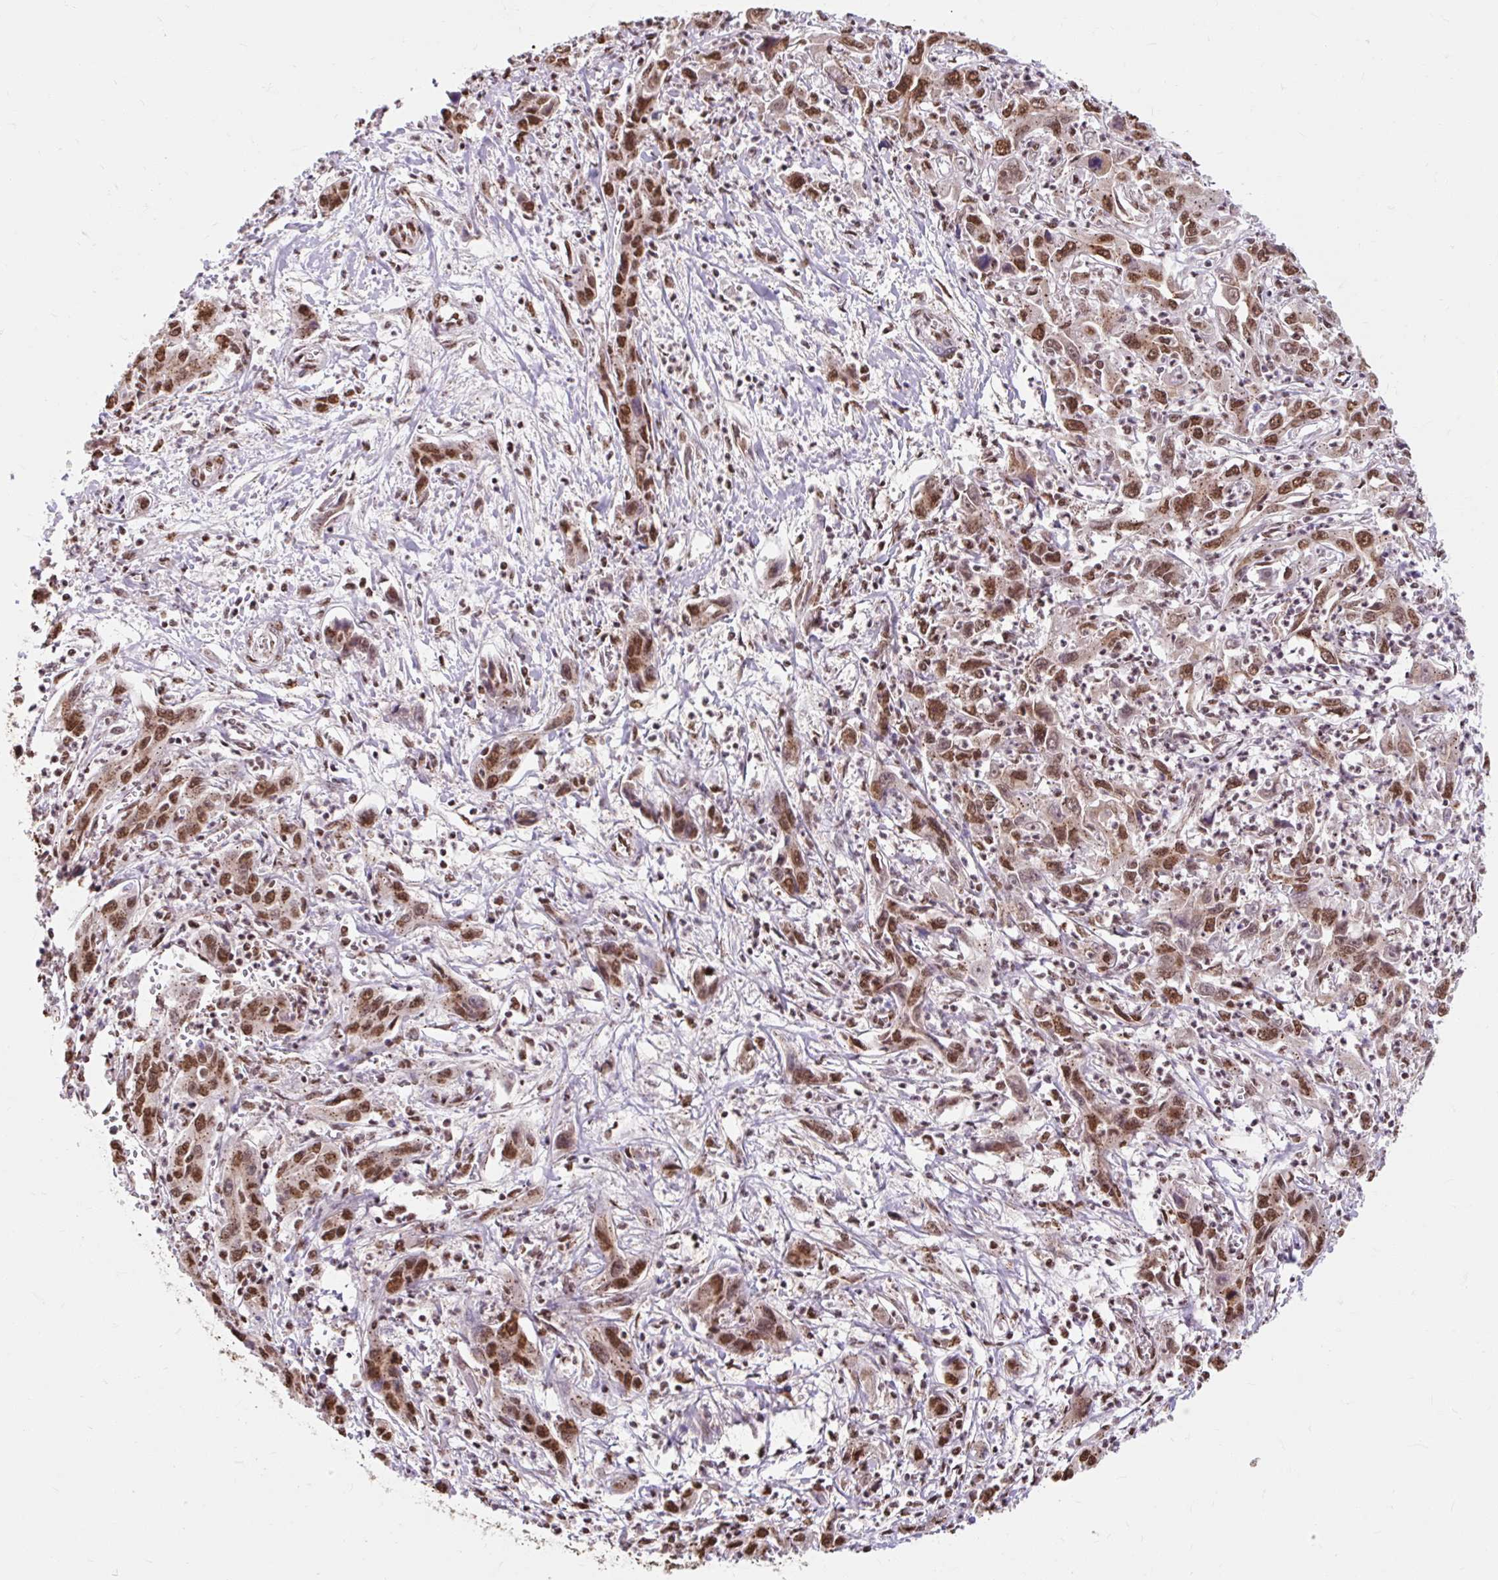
{"staining": {"intensity": "strong", "quantity": ">75%", "location": "nuclear"}, "tissue": "liver cancer", "cell_type": "Tumor cells", "image_type": "cancer", "snomed": [{"axis": "morphology", "description": "Carcinoma, Hepatocellular, NOS"}, {"axis": "topography", "description": "Liver"}], "caption": "A high-resolution micrograph shows immunohistochemistry staining of liver cancer, which exhibits strong nuclear positivity in approximately >75% of tumor cells. Using DAB (brown) and hematoxylin (blue) stains, captured at high magnification using brightfield microscopy.", "gene": "BICRA", "patient": {"sex": "male", "age": 63}}